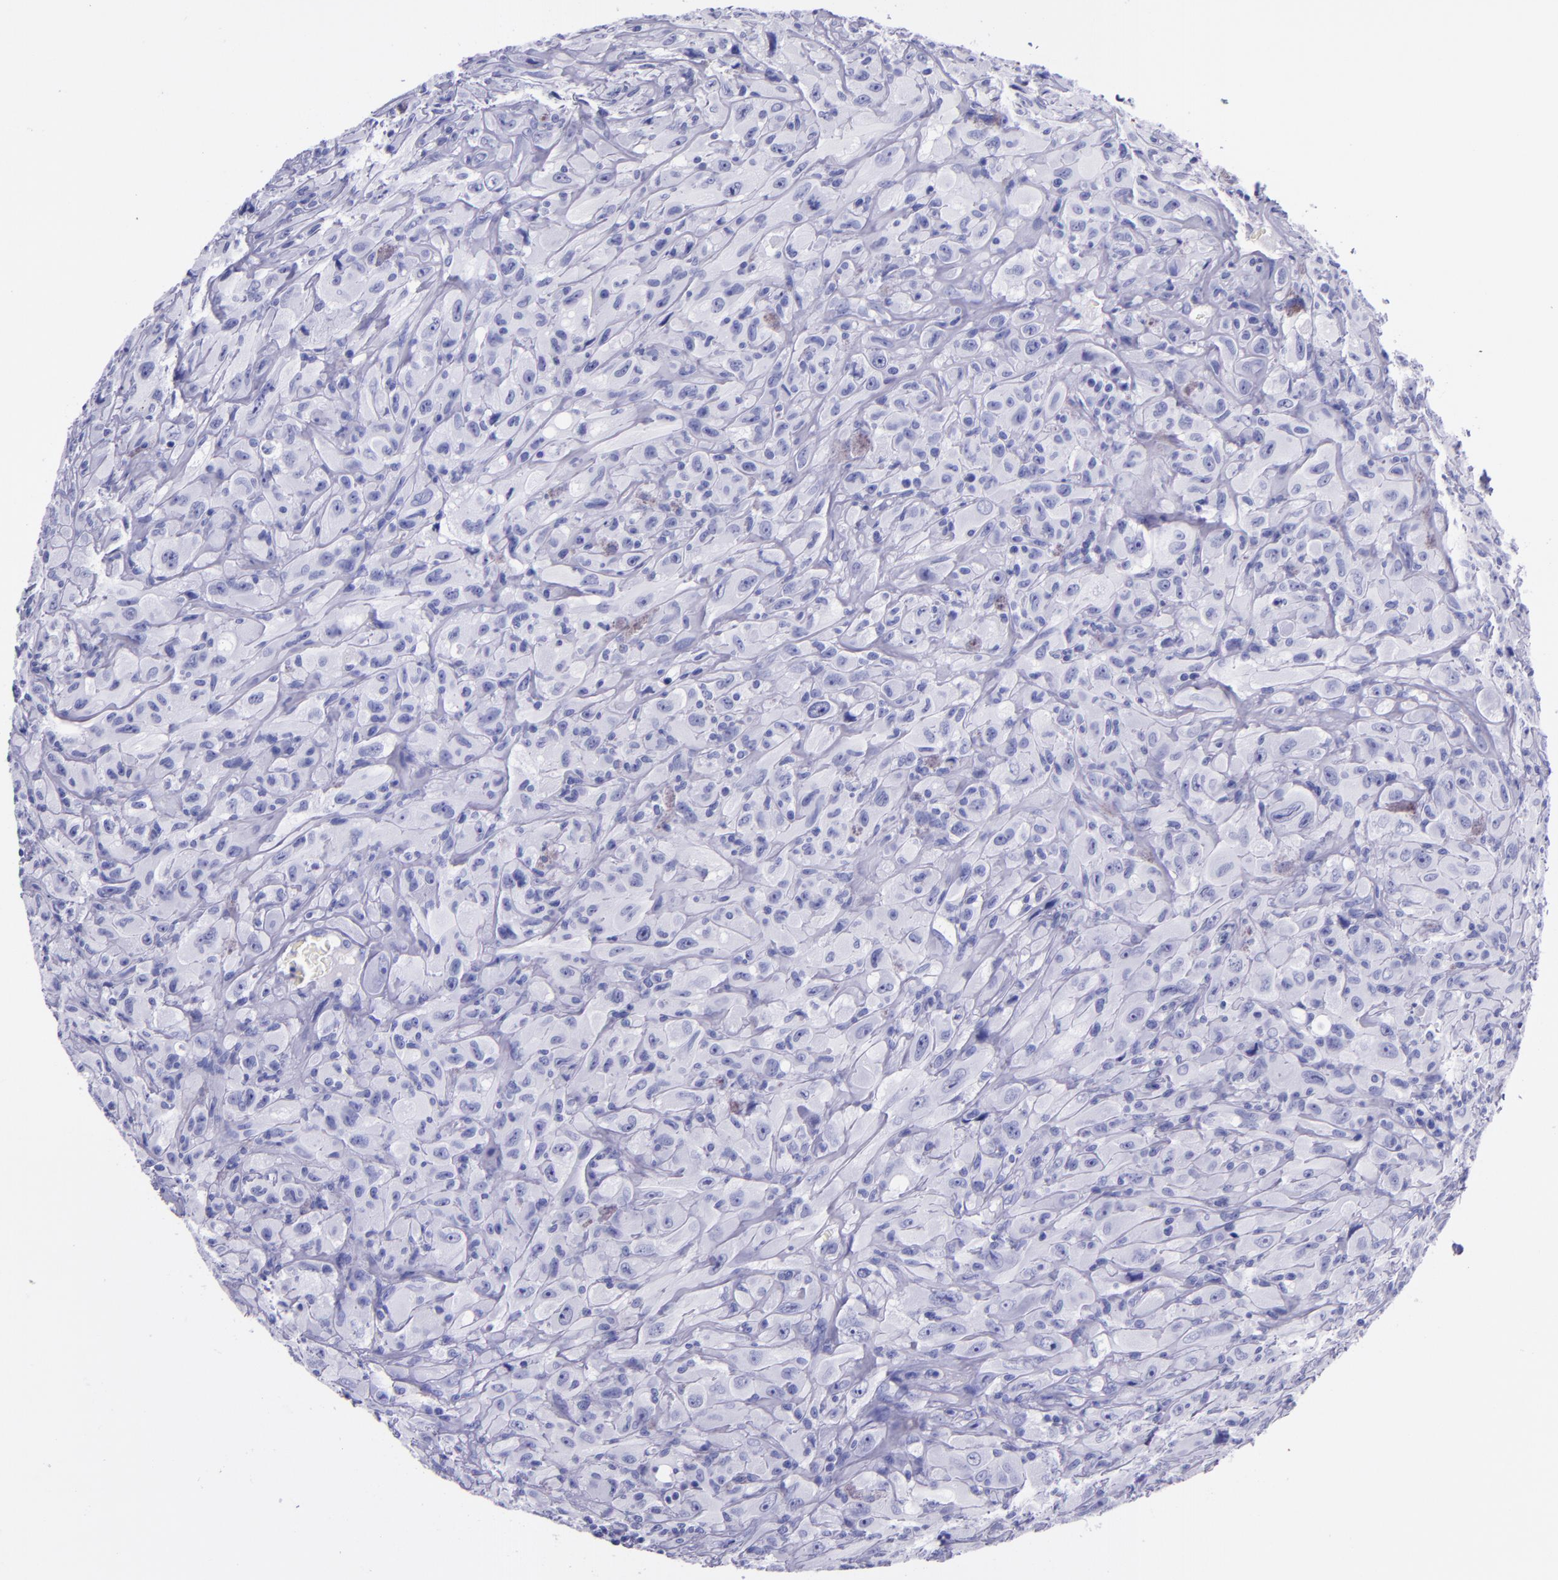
{"staining": {"intensity": "negative", "quantity": "none", "location": "none"}, "tissue": "glioma", "cell_type": "Tumor cells", "image_type": "cancer", "snomed": [{"axis": "morphology", "description": "Glioma, malignant, High grade"}, {"axis": "topography", "description": "Brain"}], "caption": "This is a photomicrograph of IHC staining of glioma, which shows no staining in tumor cells. (IHC, brightfield microscopy, high magnification).", "gene": "MBP", "patient": {"sex": "male", "age": 48}}